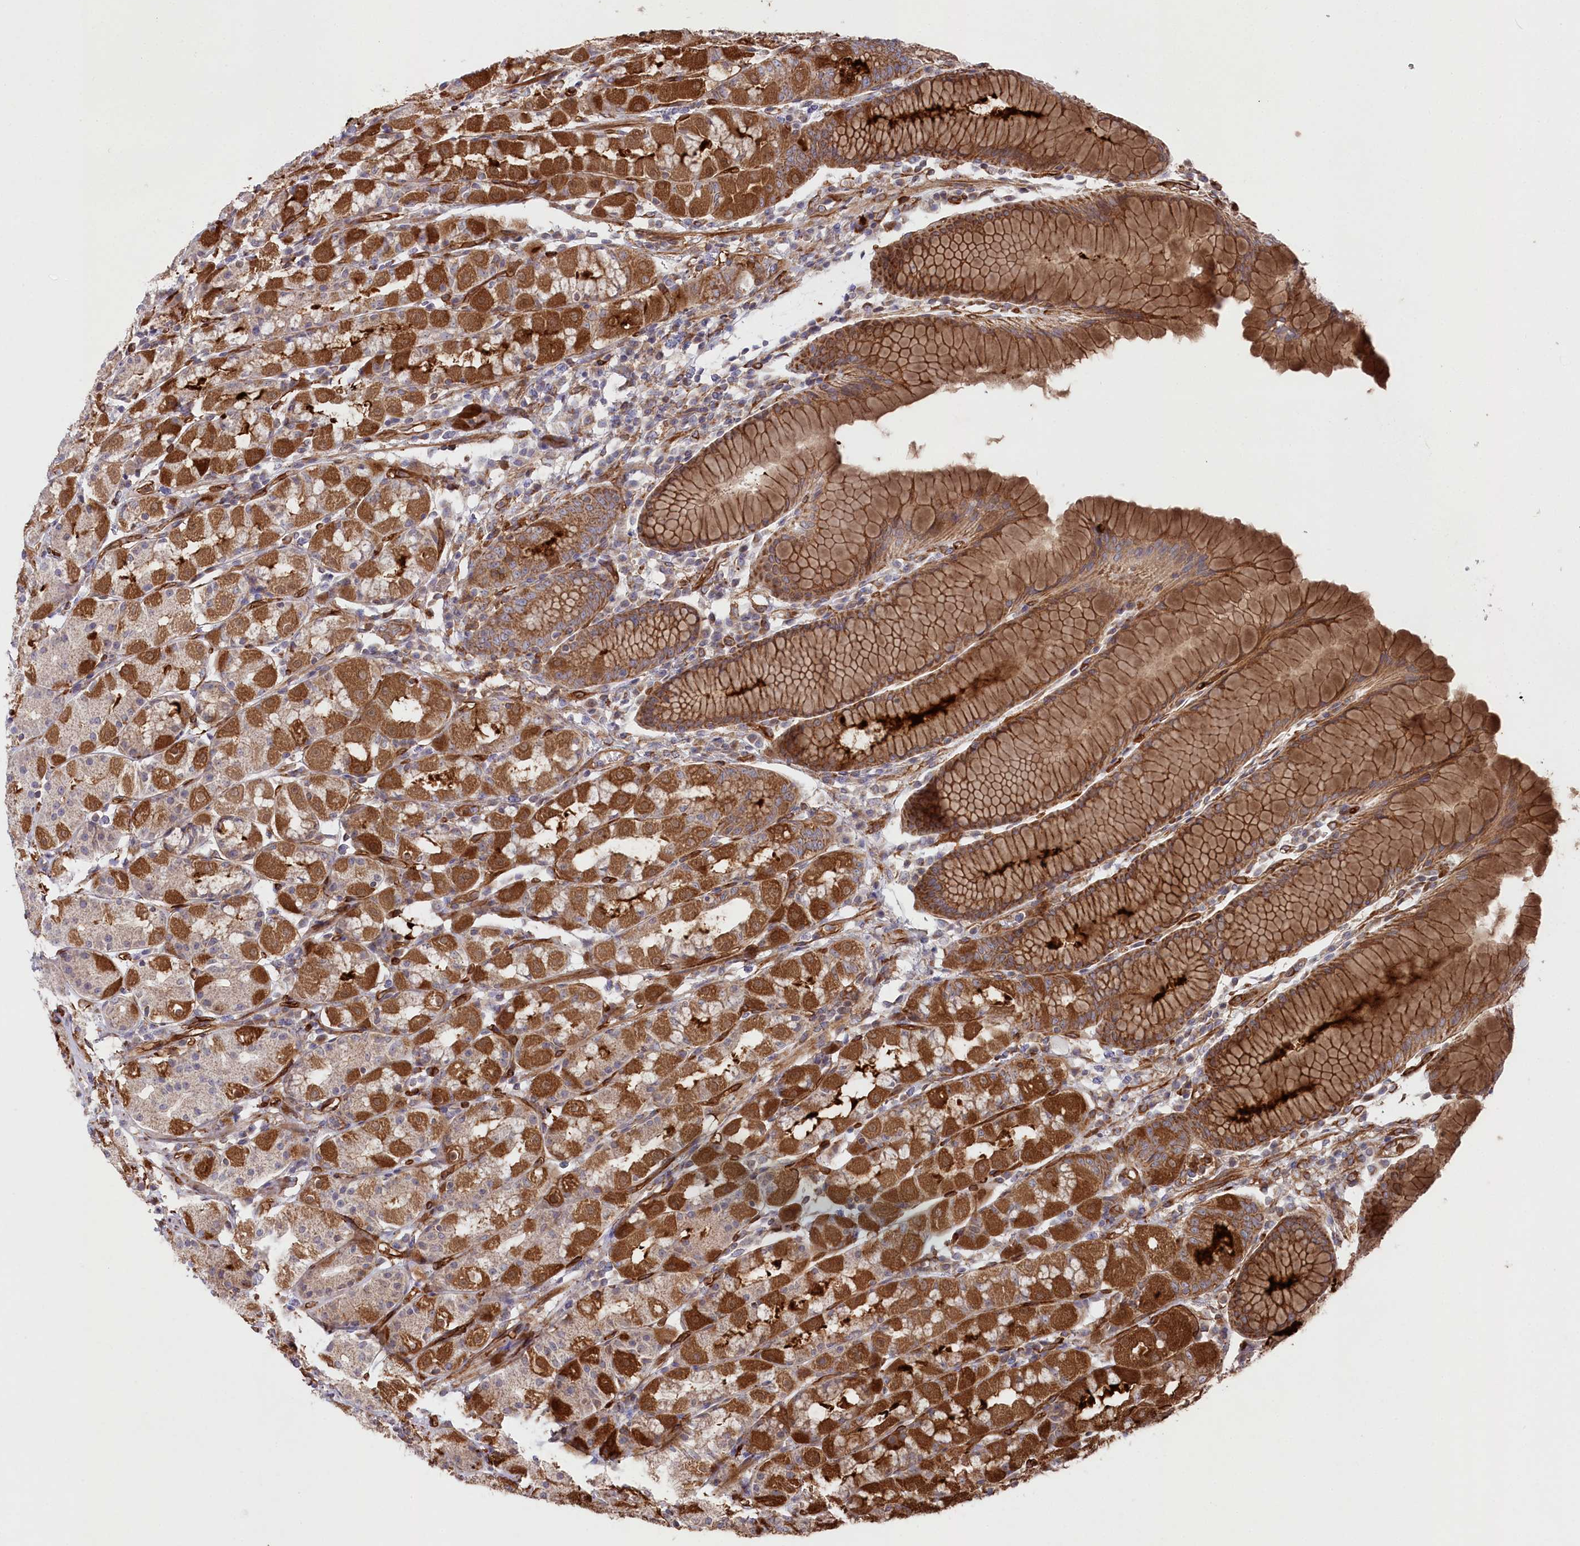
{"staining": {"intensity": "strong", "quantity": "25%-75%", "location": "cytoplasmic/membranous"}, "tissue": "stomach", "cell_type": "Glandular cells", "image_type": "normal", "snomed": [{"axis": "morphology", "description": "Normal tissue, NOS"}, {"axis": "topography", "description": "Stomach, lower"}], "caption": "Immunohistochemical staining of normal human stomach displays high levels of strong cytoplasmic/membranous expression in about 25%-75% of glandular cells. (Stains: DAB in brown, nuclei in blue, Microscopy: brightfield microscopy at high magnification).", "gene": "MTPAP", "patient": {"sex": "female", "age": 56}}